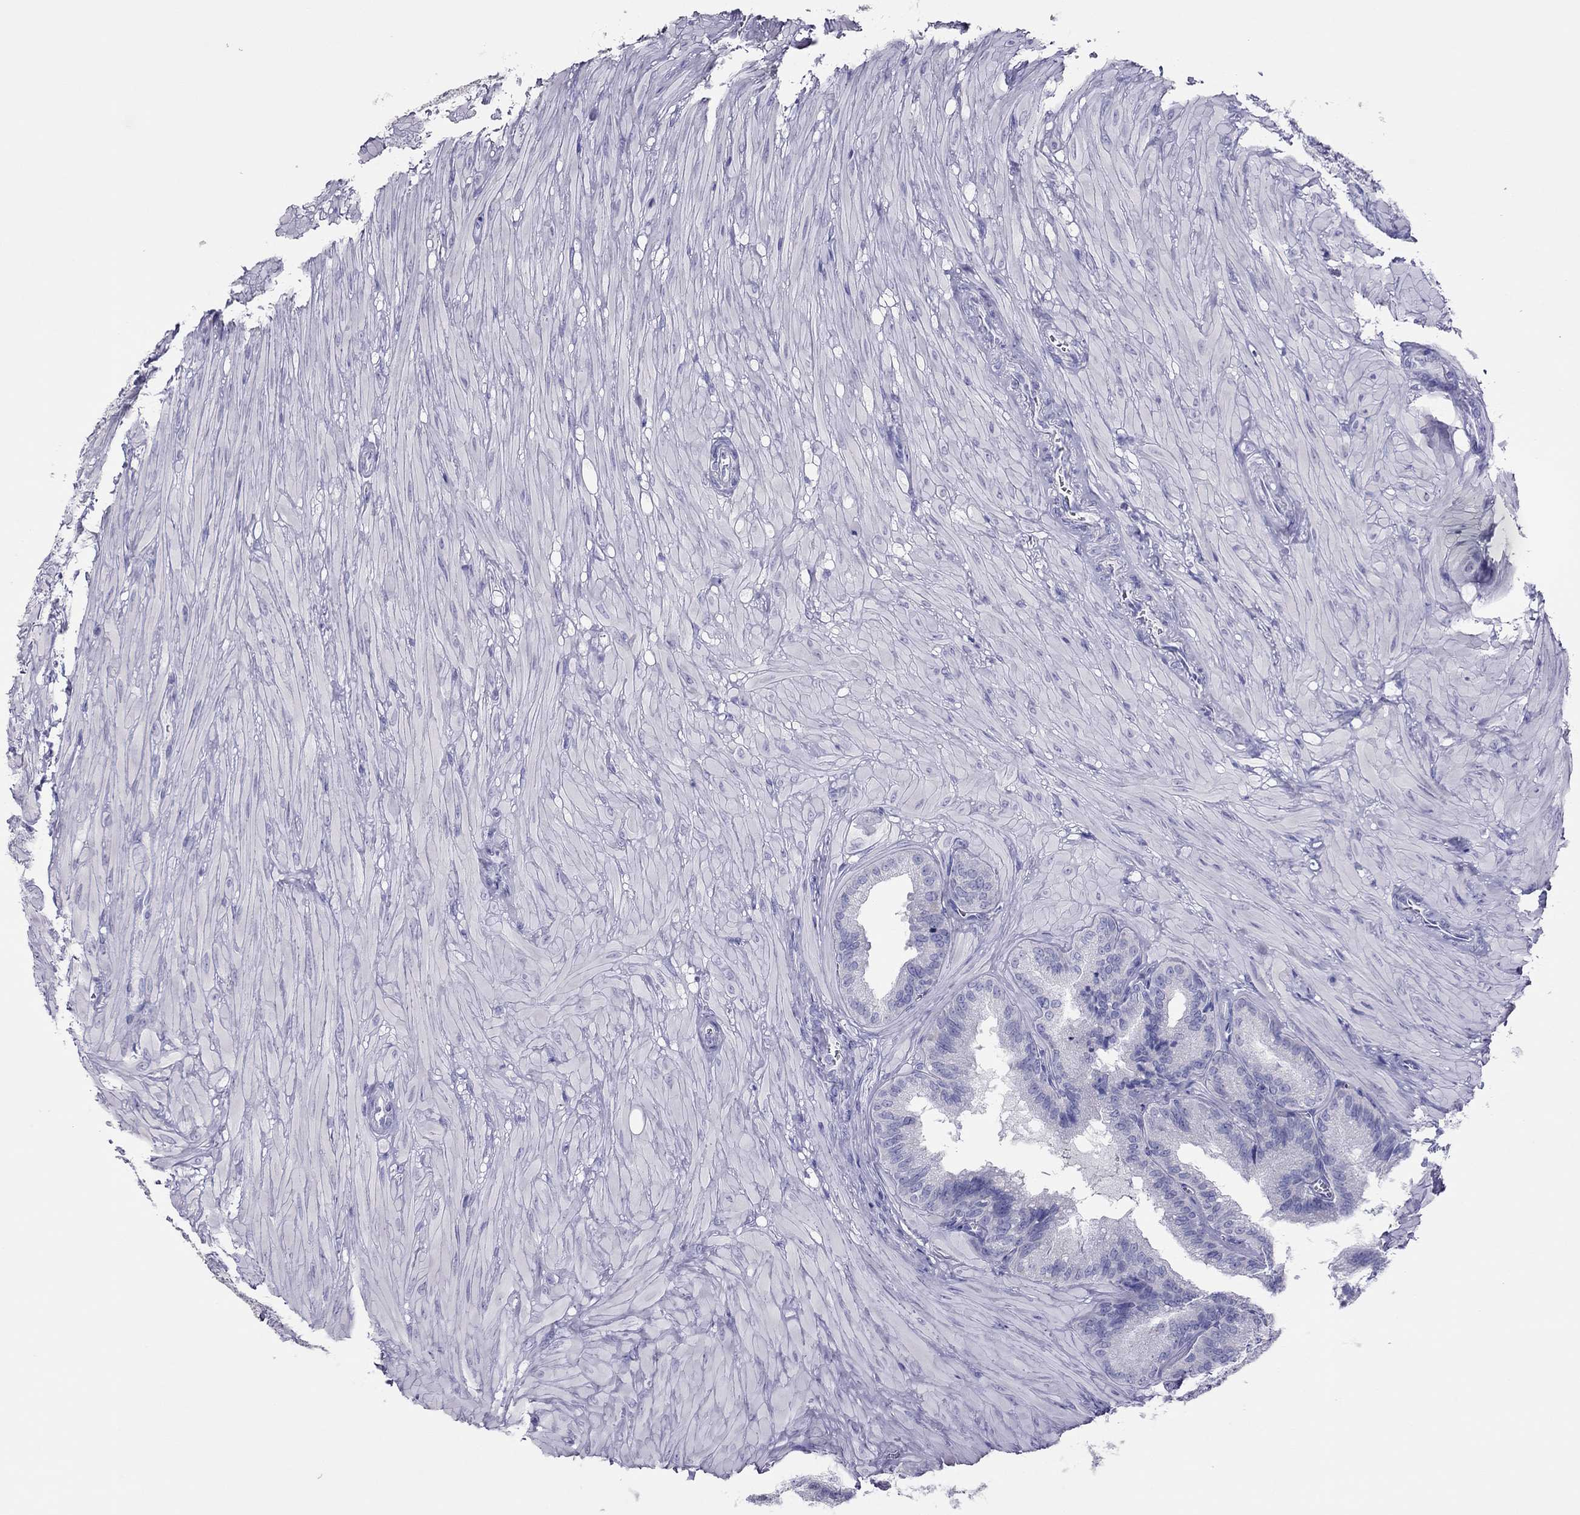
{"staining": {"intensity": "negative", "quantity": "none", "location": "none"}, "tissue": "seminal vesicle", "cell_type": "Glandular cells", "image_type": "normal", "snomed": [{"axis": "morphology", "description": "Normal tissue, NOS"}, {"axis": "topography", "description": "Seminal veicle"}], "caption": "Glandular cells are negative for protein expression in benign human seminal vesicle.", "gene": "TSHB", "patient": {"sex": "male", "age": 37}}